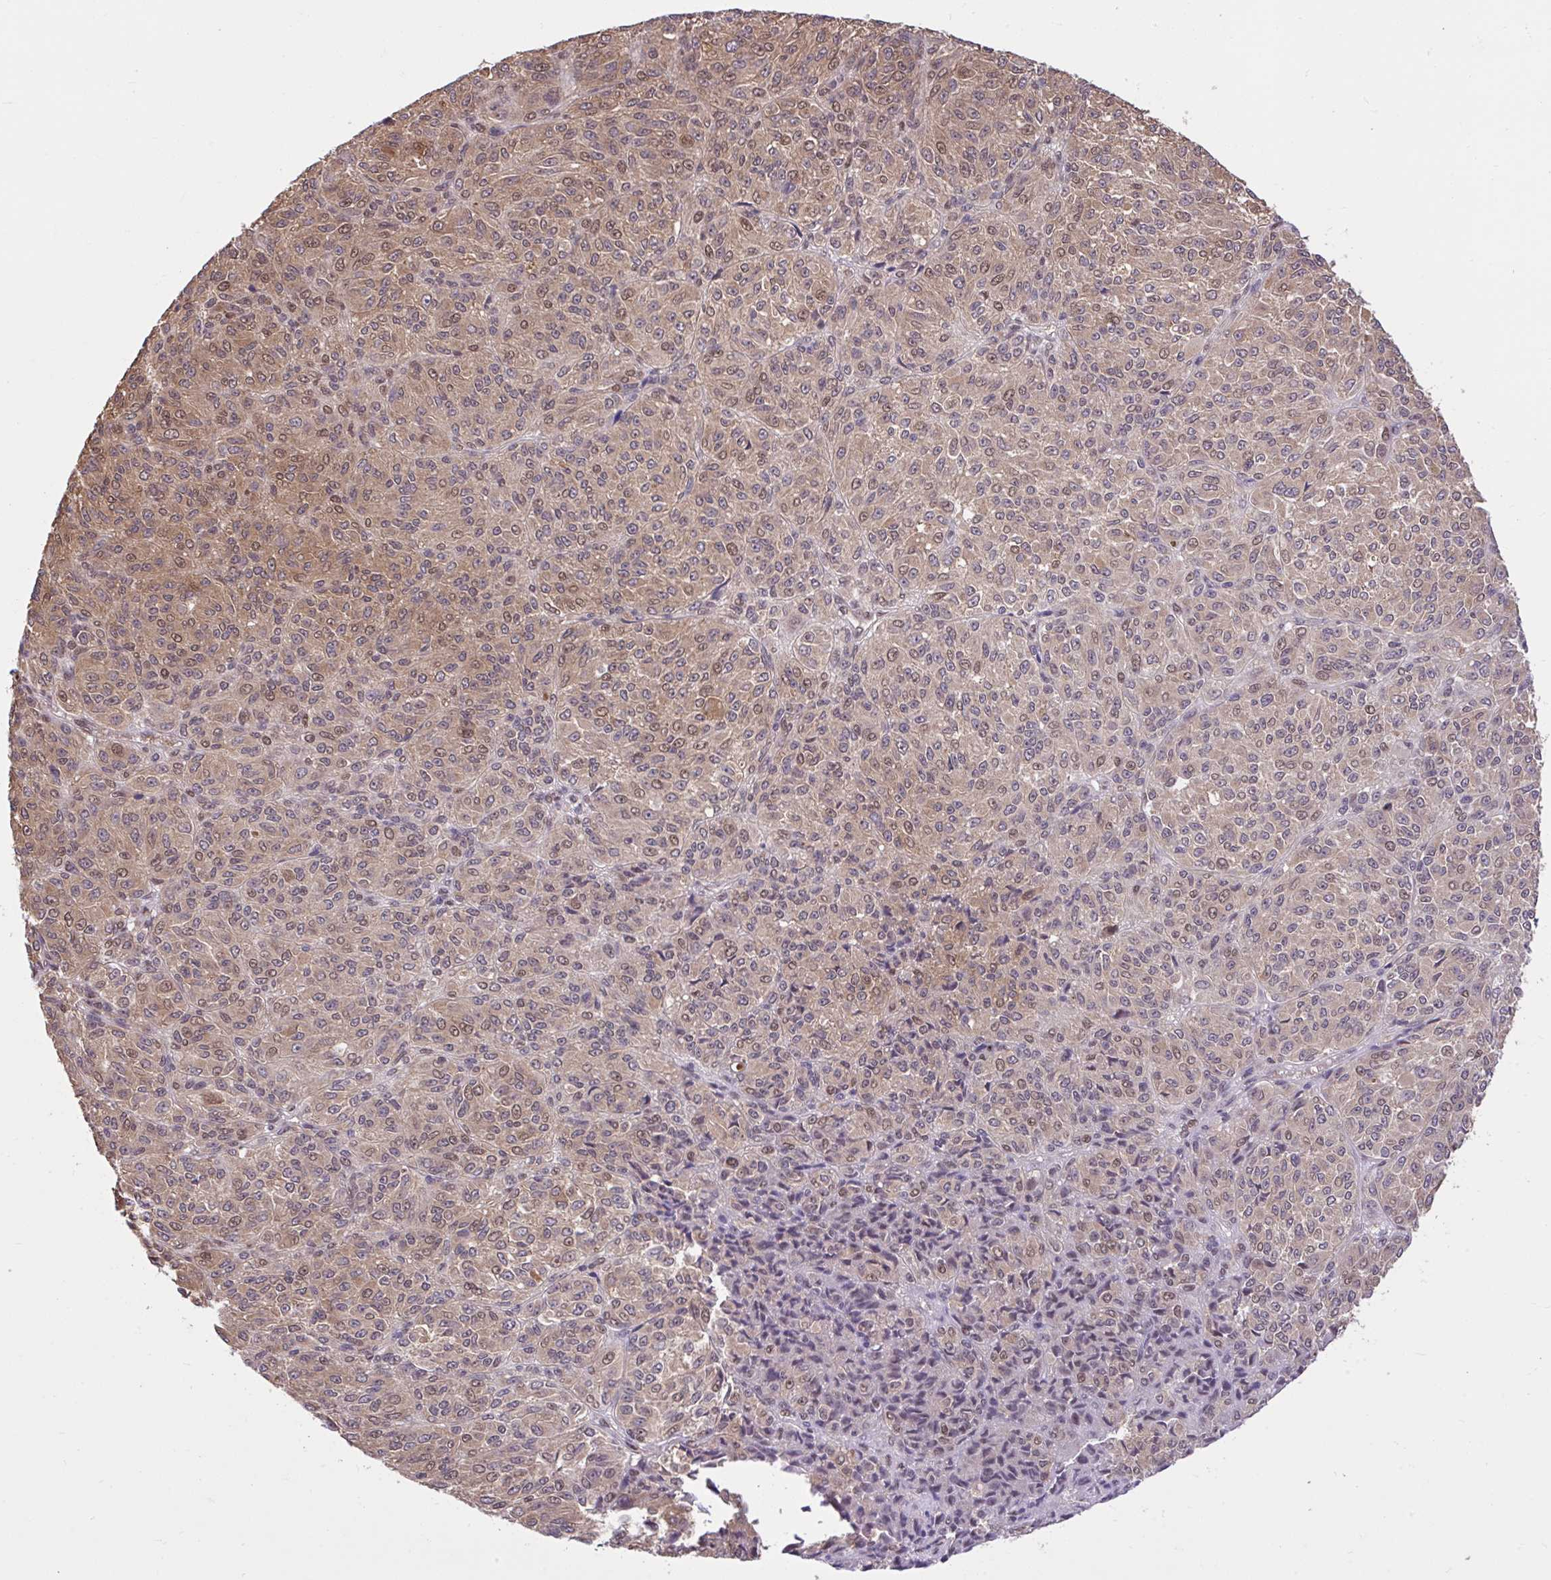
{"staining": {"intensity": "weak", "quantity": ">75%", "location": "cytoplasmic/membranous,nuclear"}, "tissue": "melanoma", "cell_type": "Tumor cells", "image_type": "cancer", "snomed": [{"axis": "morphology", "description": "Malignant melanoma, Metastatic site"}, {"axis": "topography", "description": "Brain"}], "caption": "DAB (3,3'-diaminobenzidine) immunohistochemical staining of malignant melanoma (metastatic site) reveals weak cytoplasmic/membranous and nuclear protein staining in about >75% of tumor cells. (Brightfield microscopy of DAB IHC at high magnification).", "gene": "GLIS3", "patient": {"sex": "female", "age": 56}}